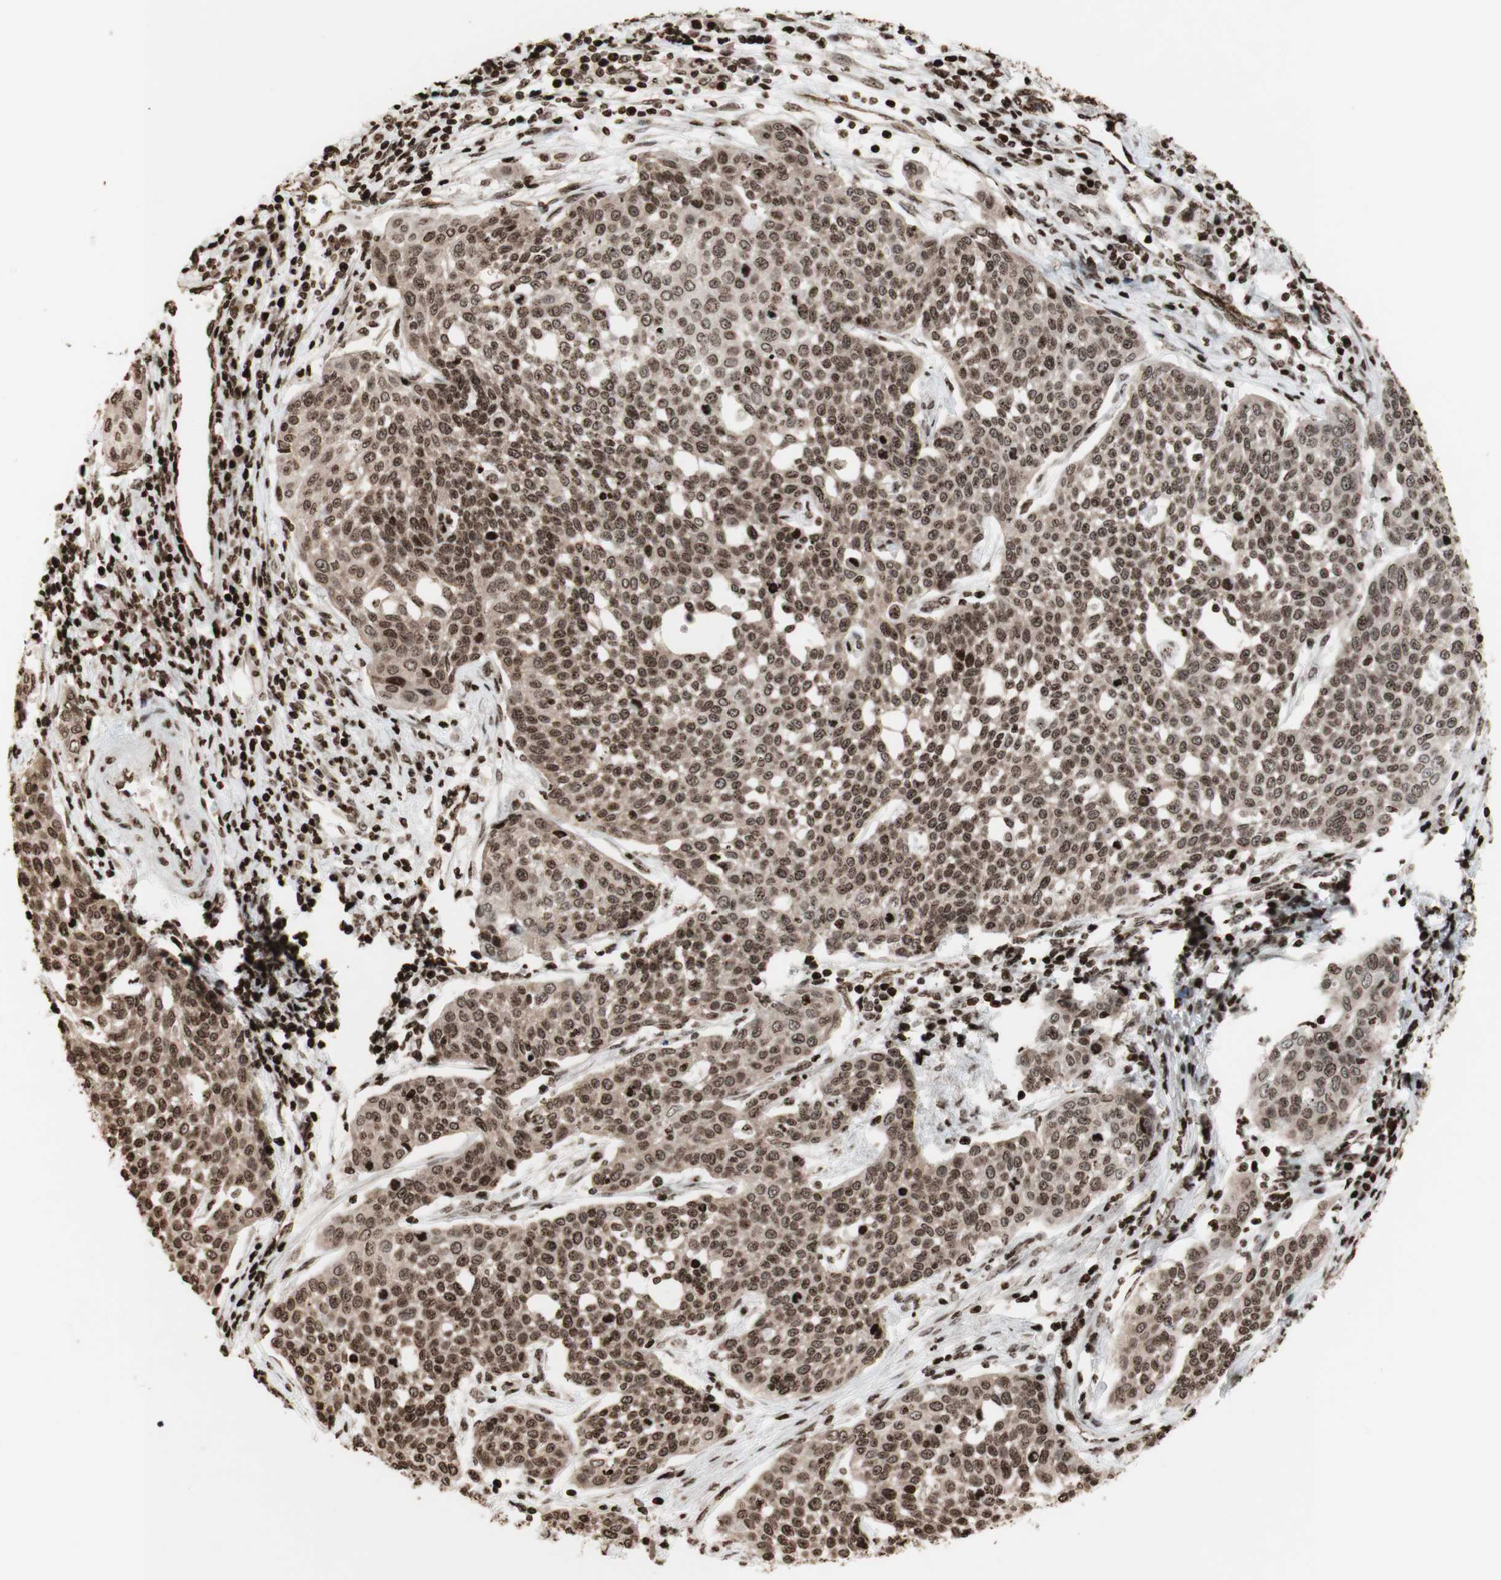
{"staining": {"intensity": "strong", "quantity": ">75%", "location": "cytoplasmic/membranous,nuclear"}, "tissue": "cervical cancer", "cell_type": "Tumor cells", "image_type": "cancer", "snomed": [{"axis": "morphology", "description": "Squamous cell carcinoma, NOS"}, {"axis": "topography", "description": "Cervix"}], "caption": "Squamous cell carcinoma (cervical) stained for a protein reveals strong cytoplasmic/membranous and nuclear positivity in tumor cells.", "gene": "NCAPD2", "patient": {"sex": "female", "age": 34}}